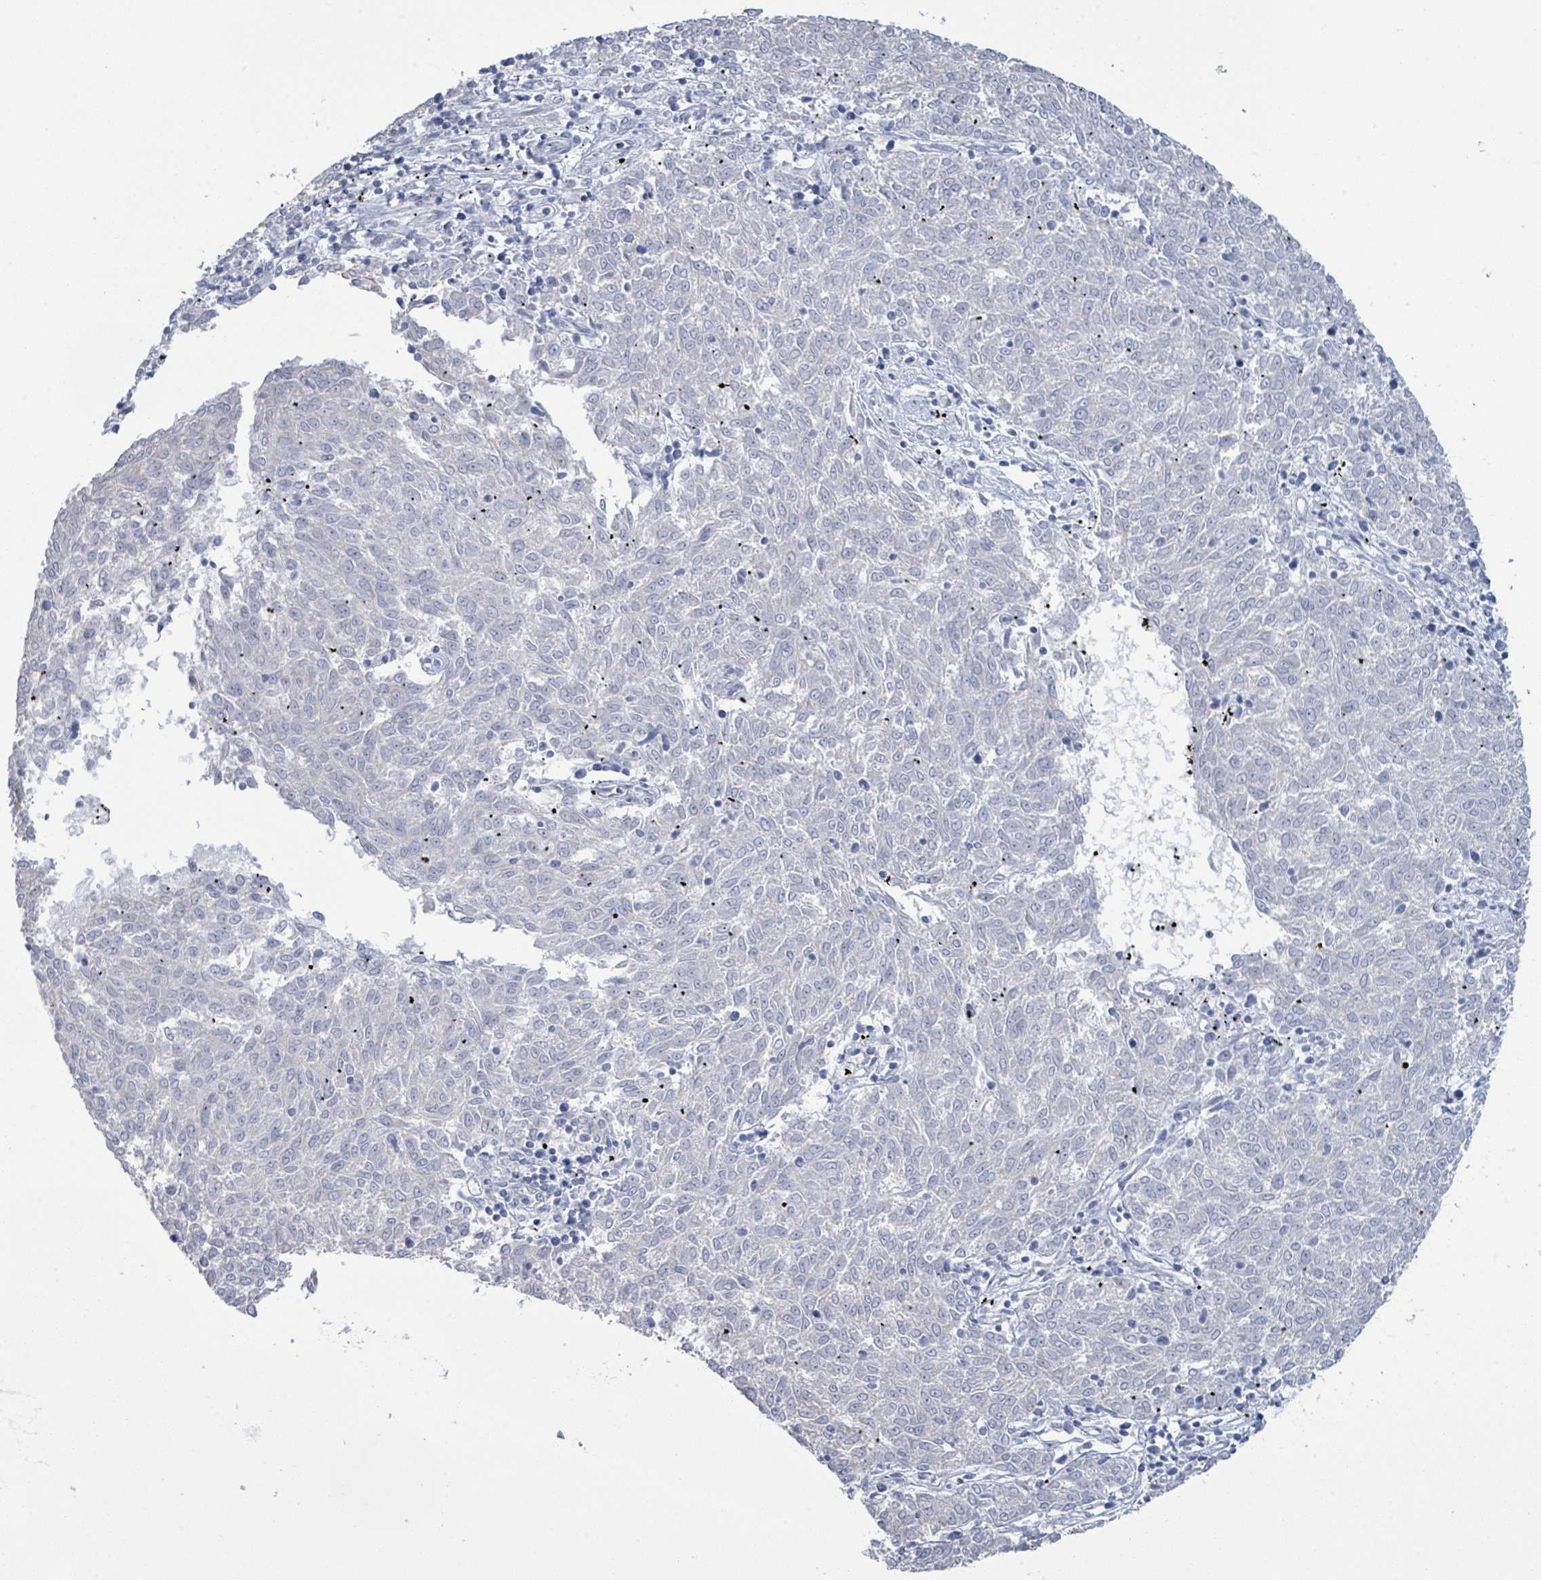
{"staining": {"intensity": "negative", "quantity": "none", "location": "none"}, "tissue": "melanoma", "cell_type": "Tumor cells", "image_type": "cancer", "snomed": [{"axis": "morphology", "description": "Malignant melanoma, NOS"}, {"axis": "topography", "description": "Skin"}], "caption": "DAB immunohistochemical staining of malignant melanoma exhibits no significant staining in tumor cells.", "gene": "PGA3", "patient": {"sex": "female", "age": 72}}